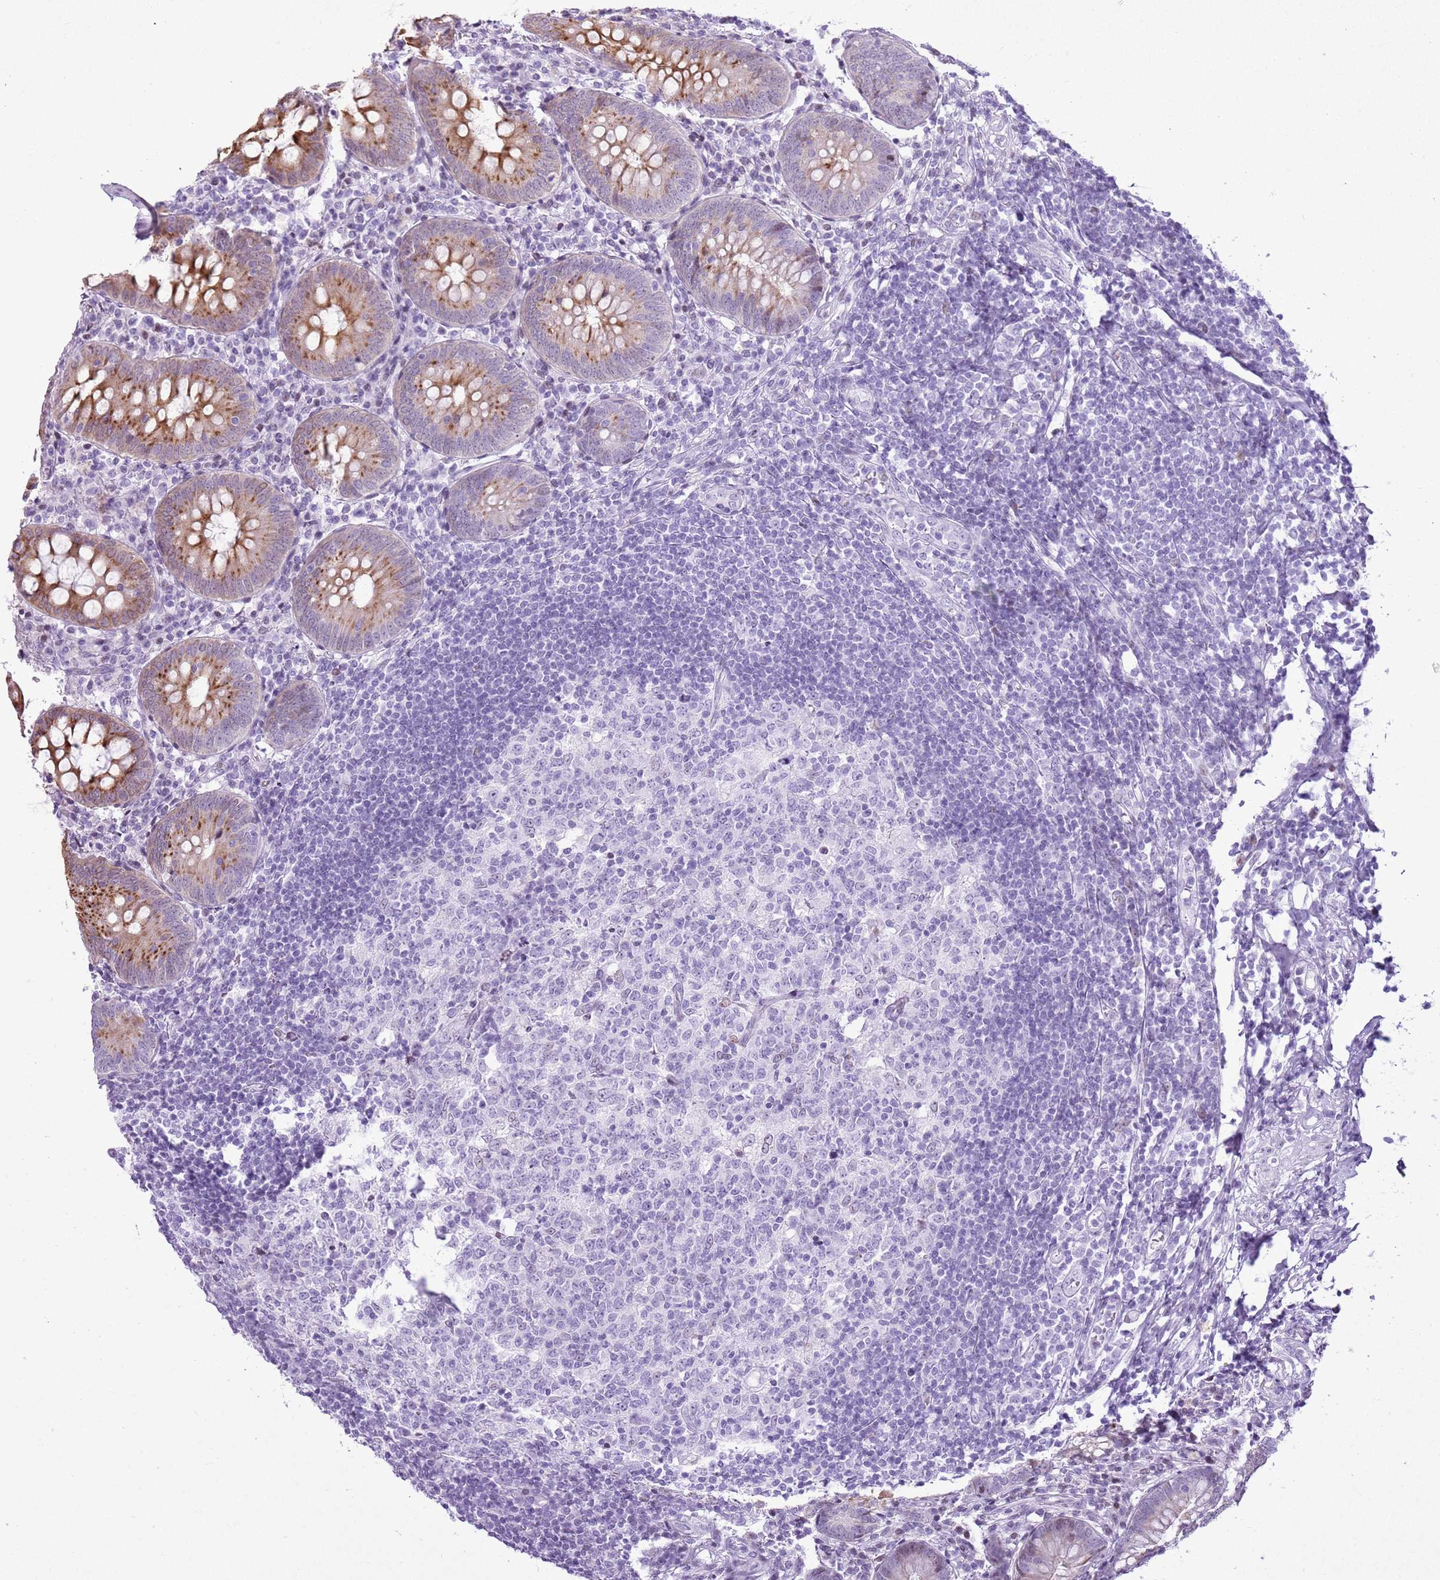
{"staining": {"intensity": "strong", "quantity": ">75%", "location": "cytoplasmic/membranous"}, "tissue": "appendix", "cell_type": "Glandular cells", "image_type": "normal", "snomed": [{"axis": "morphology", "description": "Normal tissue, NOS"}, {"axis": "topography", "description": "Appendix"}], "caption": "This is an image of immunohistochemistry staining of normal appendix, which shows strong expression in the cytoplasmic/membranous of glandular cells.", "gene": "ASIP", "patient": {"sex": "female", "age": 54}}